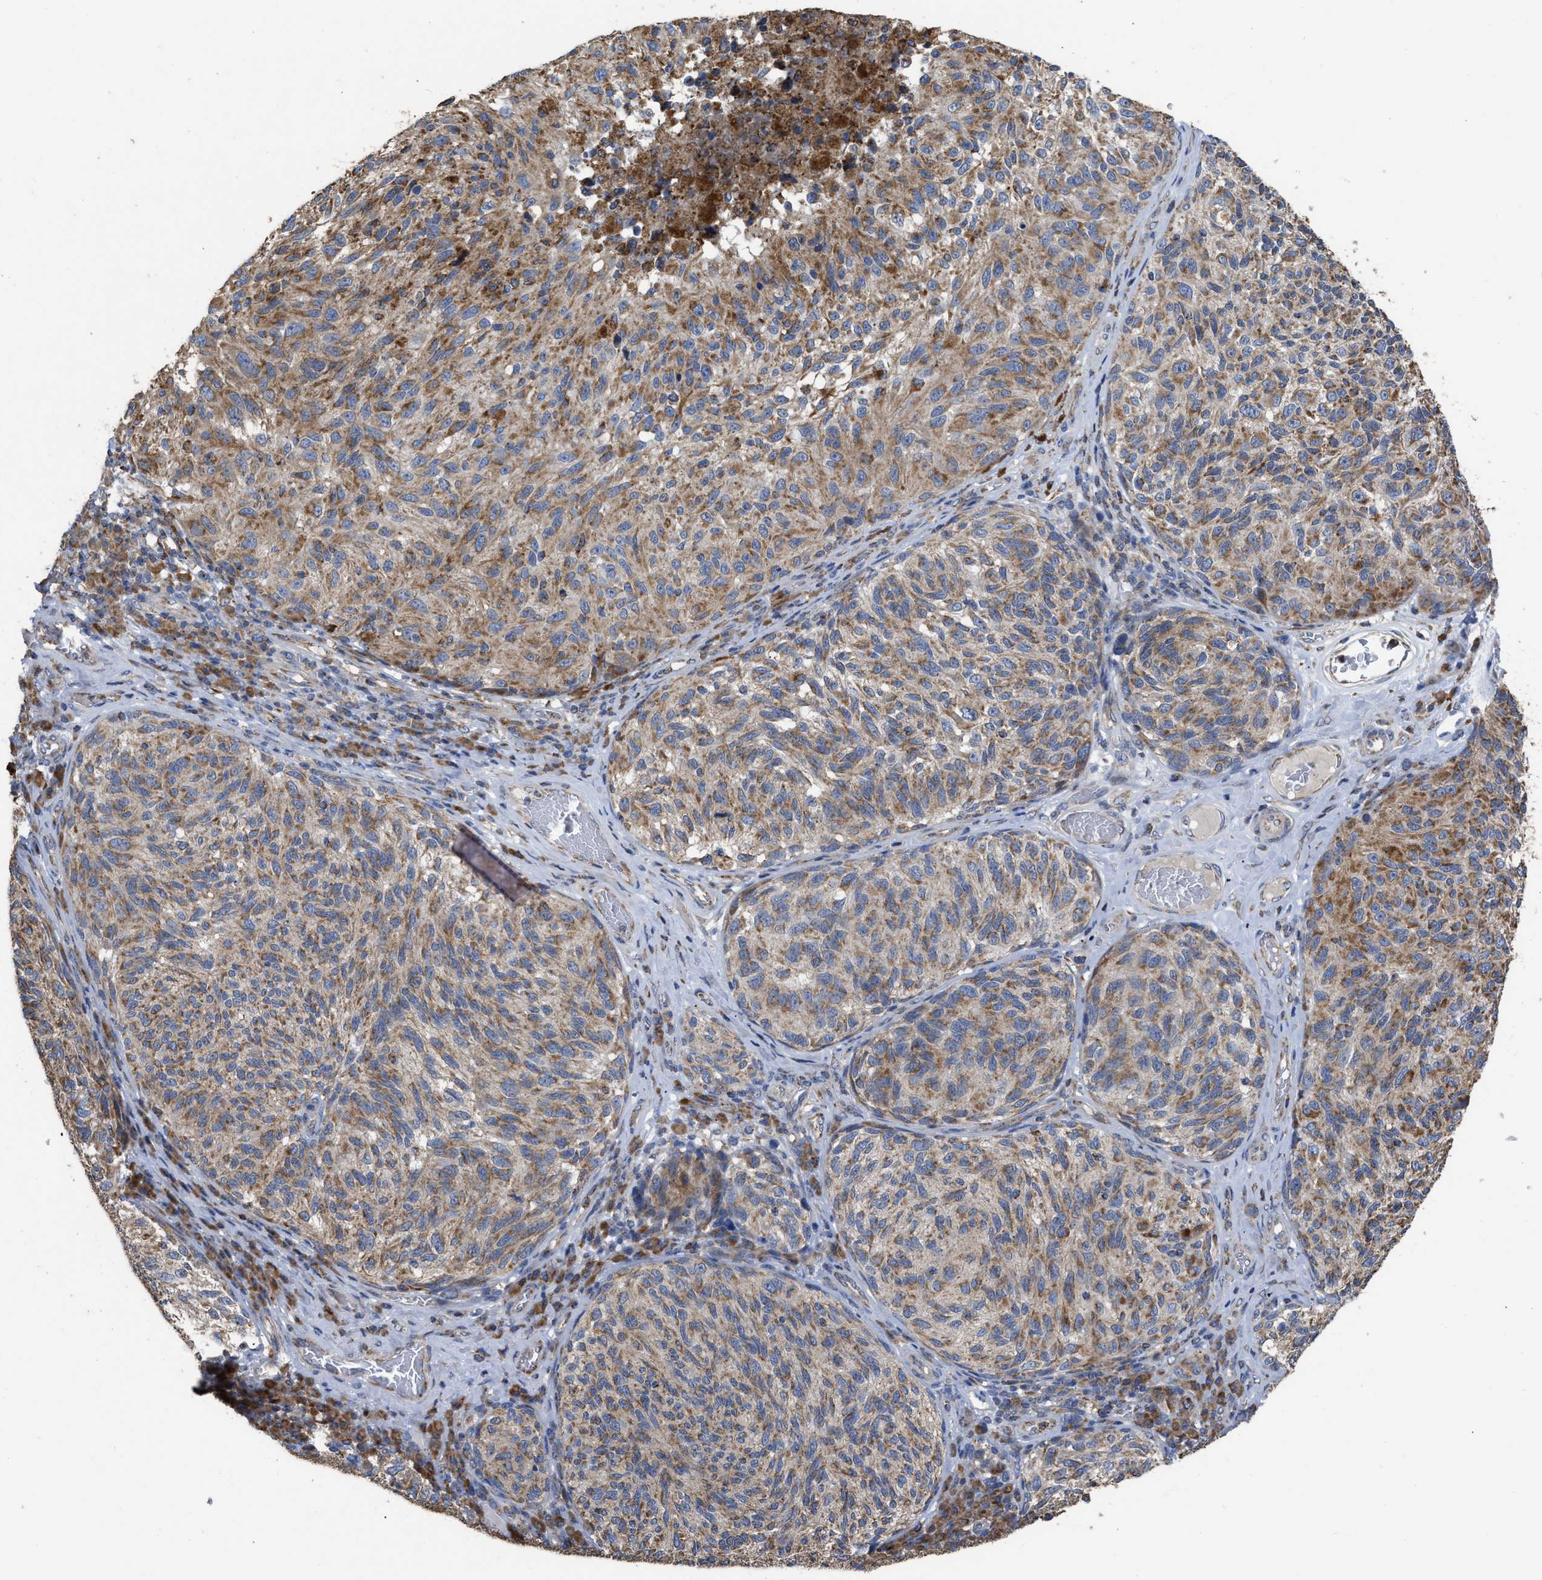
{"staining": {"intensity": "moderate", "quantity": ">75%", "location": "cytoplasmic/membranous"}, "tissue": "melanoma", "cell_type": "Tumor cells", "image_type": "cancer", "snomed": [{"axis": "morphology", "description": "Malignant melanoma, NOS"}, {"axis": "topography", "description": "Skin"}], "caption": "Brown immunohistochemical staining in melanoma demonstrates moderate cytoplasmic/membranous expression in about >75% of tumor cells.", "gene": "AK2", "patient": {"sex": "female", "age": 73}}